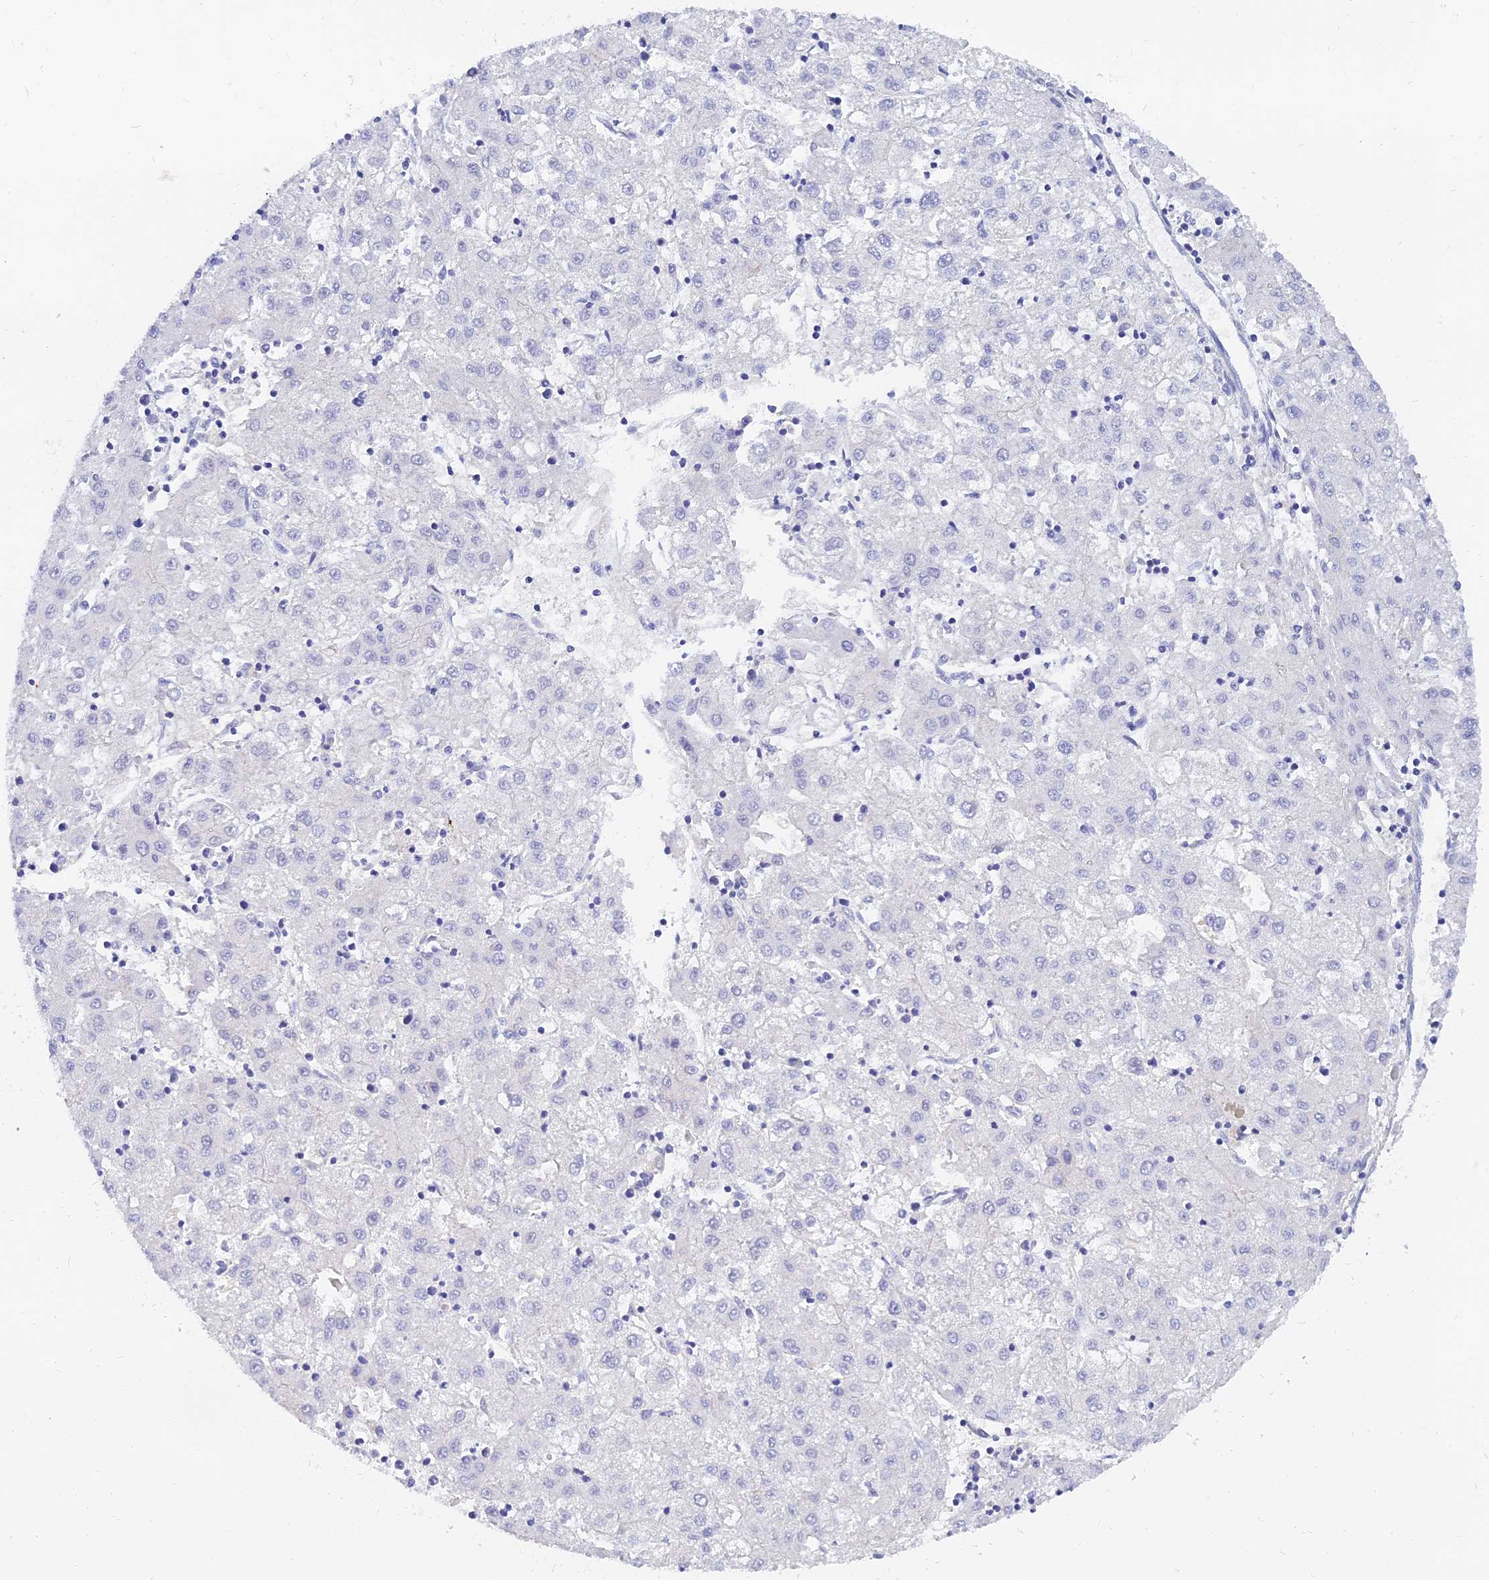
{"staining": {"intensity": "negative", "quantity": "none", "location": "none"}, "tissue": "liver cancer", "cell_type": "Tumor cells", "image_type": "cancer", "snomed": [{"axis": "morphology", "description": "Carcinoma, Hepatocellular, NOS"}, {"axis": "topography", "description": "Liver"}], "caption": "This is an immunohistochemistry histopathology image of human liver cancer (hepatocellular carcinoma). There is no staining in tumor cells.", "gene": "TMEM161B", "patient": {"sex": "male", "age": 72}}